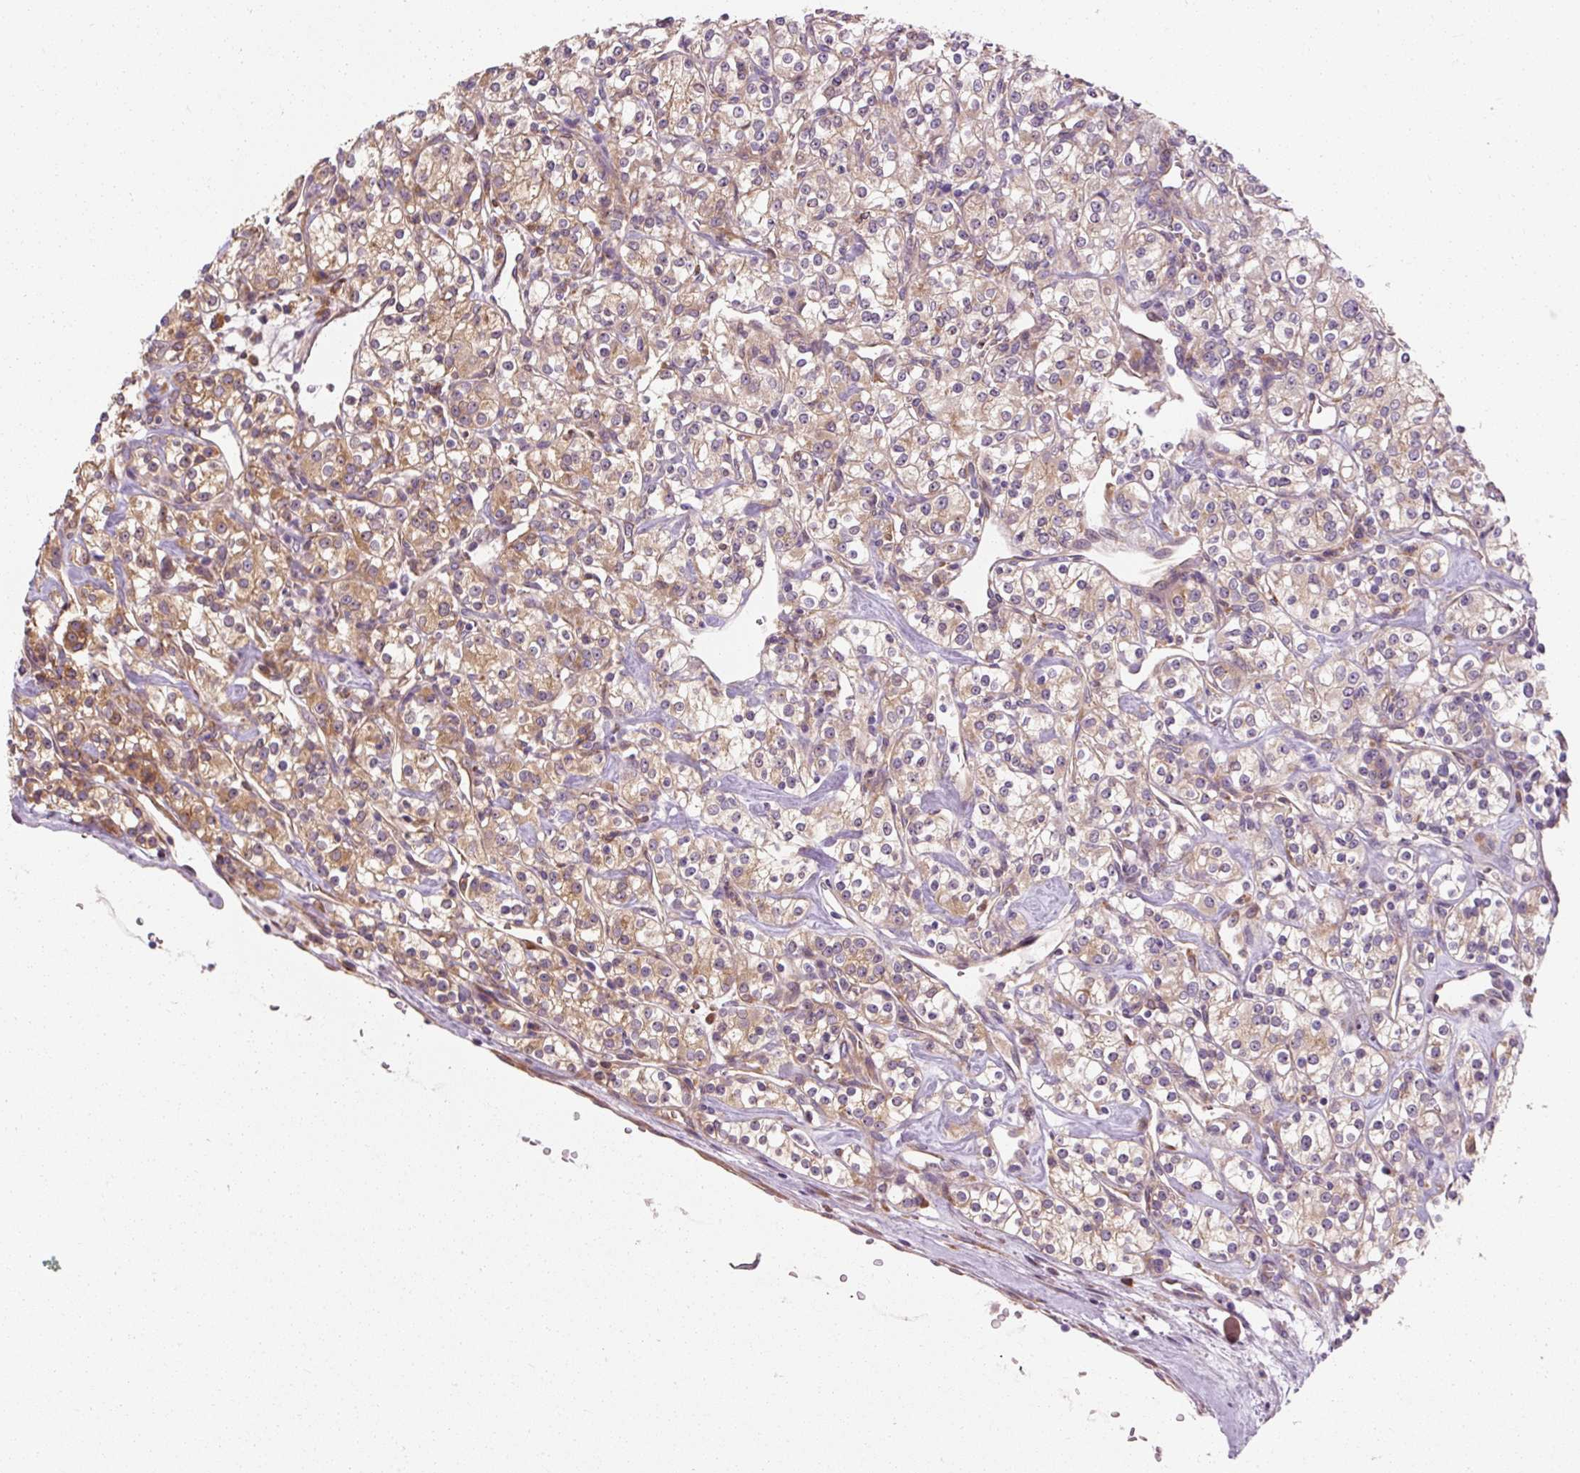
{"staining": {"intensity": "moderate", "quantity": ">75%", "location": "cytoplasmic/membranous"}, "tissue": "renal cancer", "cell_type": "Tumor cells", "image_type": "cancer", "snomed": [{"axis": "morphology", "description": "Adenocarcinoma, NOS"}, {"axis": "topography", "description": "Kidney"}], "caption": "Brown immunohistochemical staining in human adenocarcinoma (renal) displays moderate cytoplasmic/membranous positivity in approximately >75% of tumor cells. Using DAB (brown) and hematoxylin (blue) stains, captured at high magnification using brightfield microscopy.", "gene": "TBC1D4", "patient": {"sex": "male", "age": 77}}